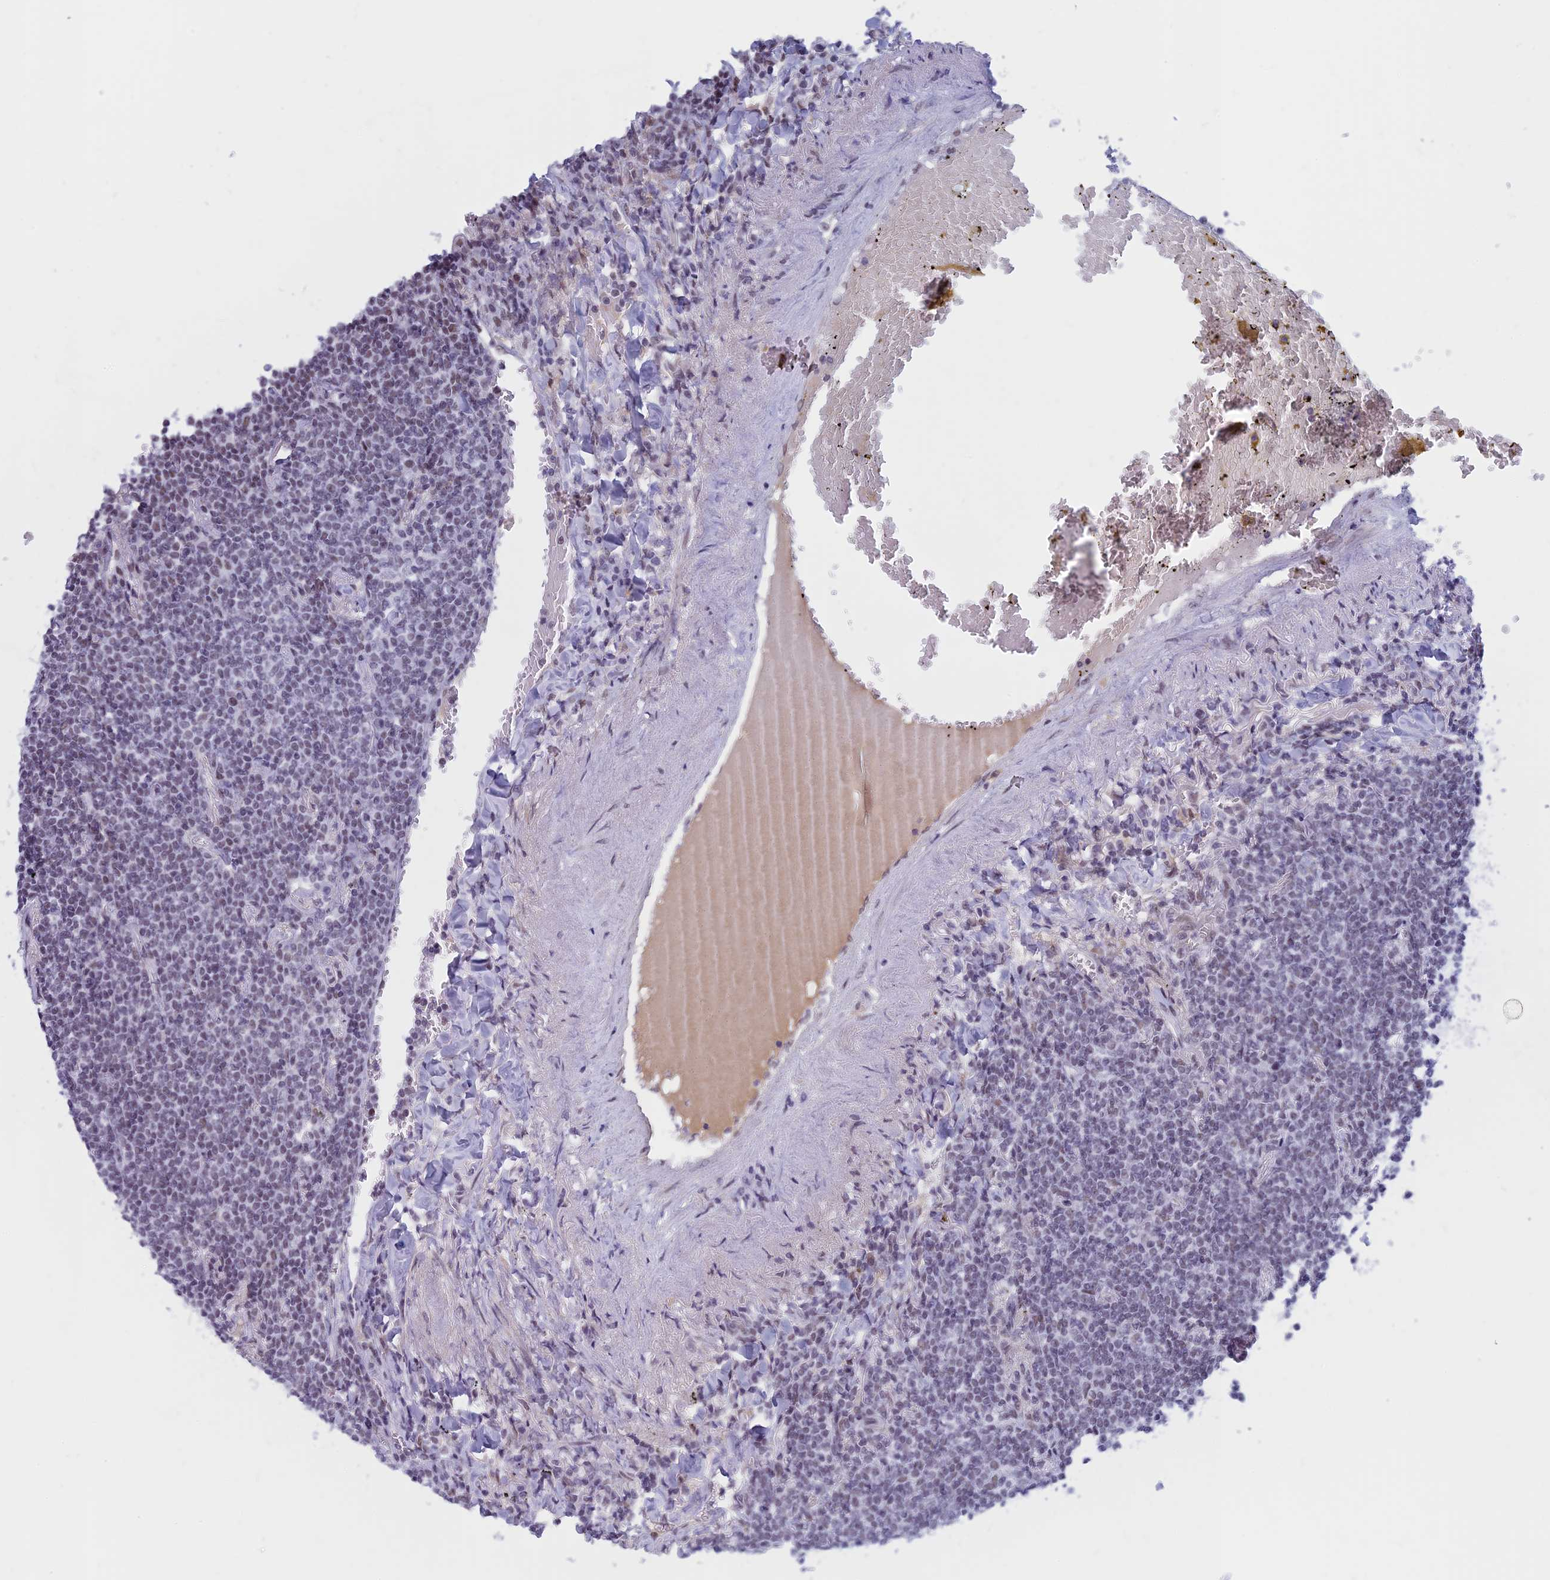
{"staining": {"intensity": "negative", "quantity": "none", "location": "none"}, "tissue": "lymphoma", "cell_type": "Tumor cells", "image_type": "cancer", "snomed": [{"axis": "morphology", "description": "Malignant lymphoma, non-Hodgkin's type, Low grade"}, {"axis": "topography", "description": "Lung"}], "caption": "Human lymphoma stained for a protein using immunohistochemistry (IHC) reveals no expression in tumor cells.", "gene": "ASH2L", "patient": {"sex": "female", "age": 71}}